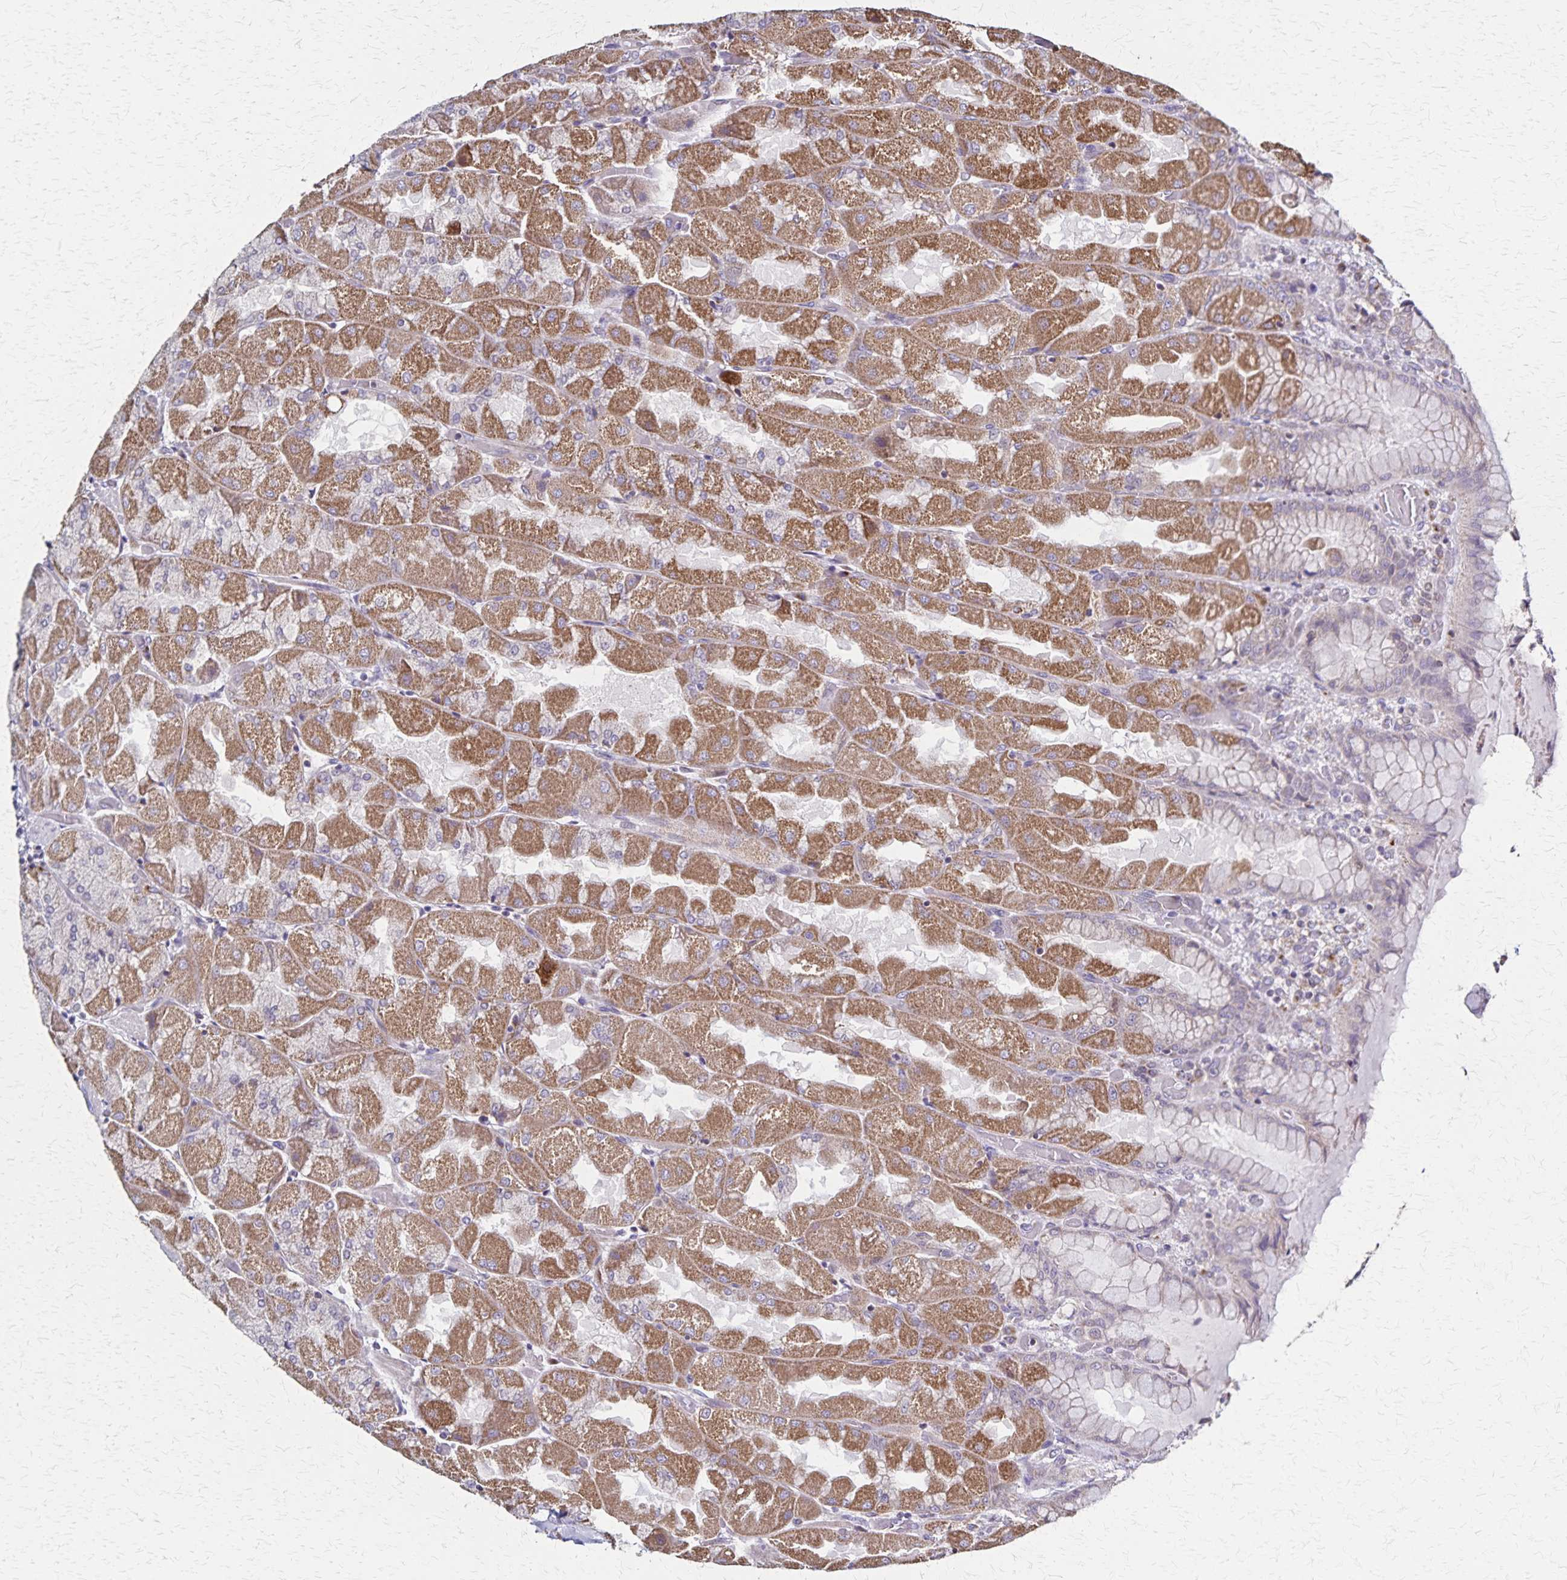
{"staining": {"intensity": "moderate", "quantity": "25%-75%", "location": "cytoplasmic/membranous"}, "tissue": "stomach", "cell_type": "Glandular cells", "image_type": "normal", "snomed": [{"axis": "morphology", "description": "Normal tissue, NOS"}, {"axis": "topography", "description": "Stomach"}], "caption": "This photomicrograph demonstrates benign stomach stained with immunohistochemistry to label a protein in brown. The cytoplasmic/membranous of glandular cells show moderate positivity for the protein. Nuclei are counter-stained blue.", "gene": "NFS1", "patient": {"sex": "female", "age": 61}}